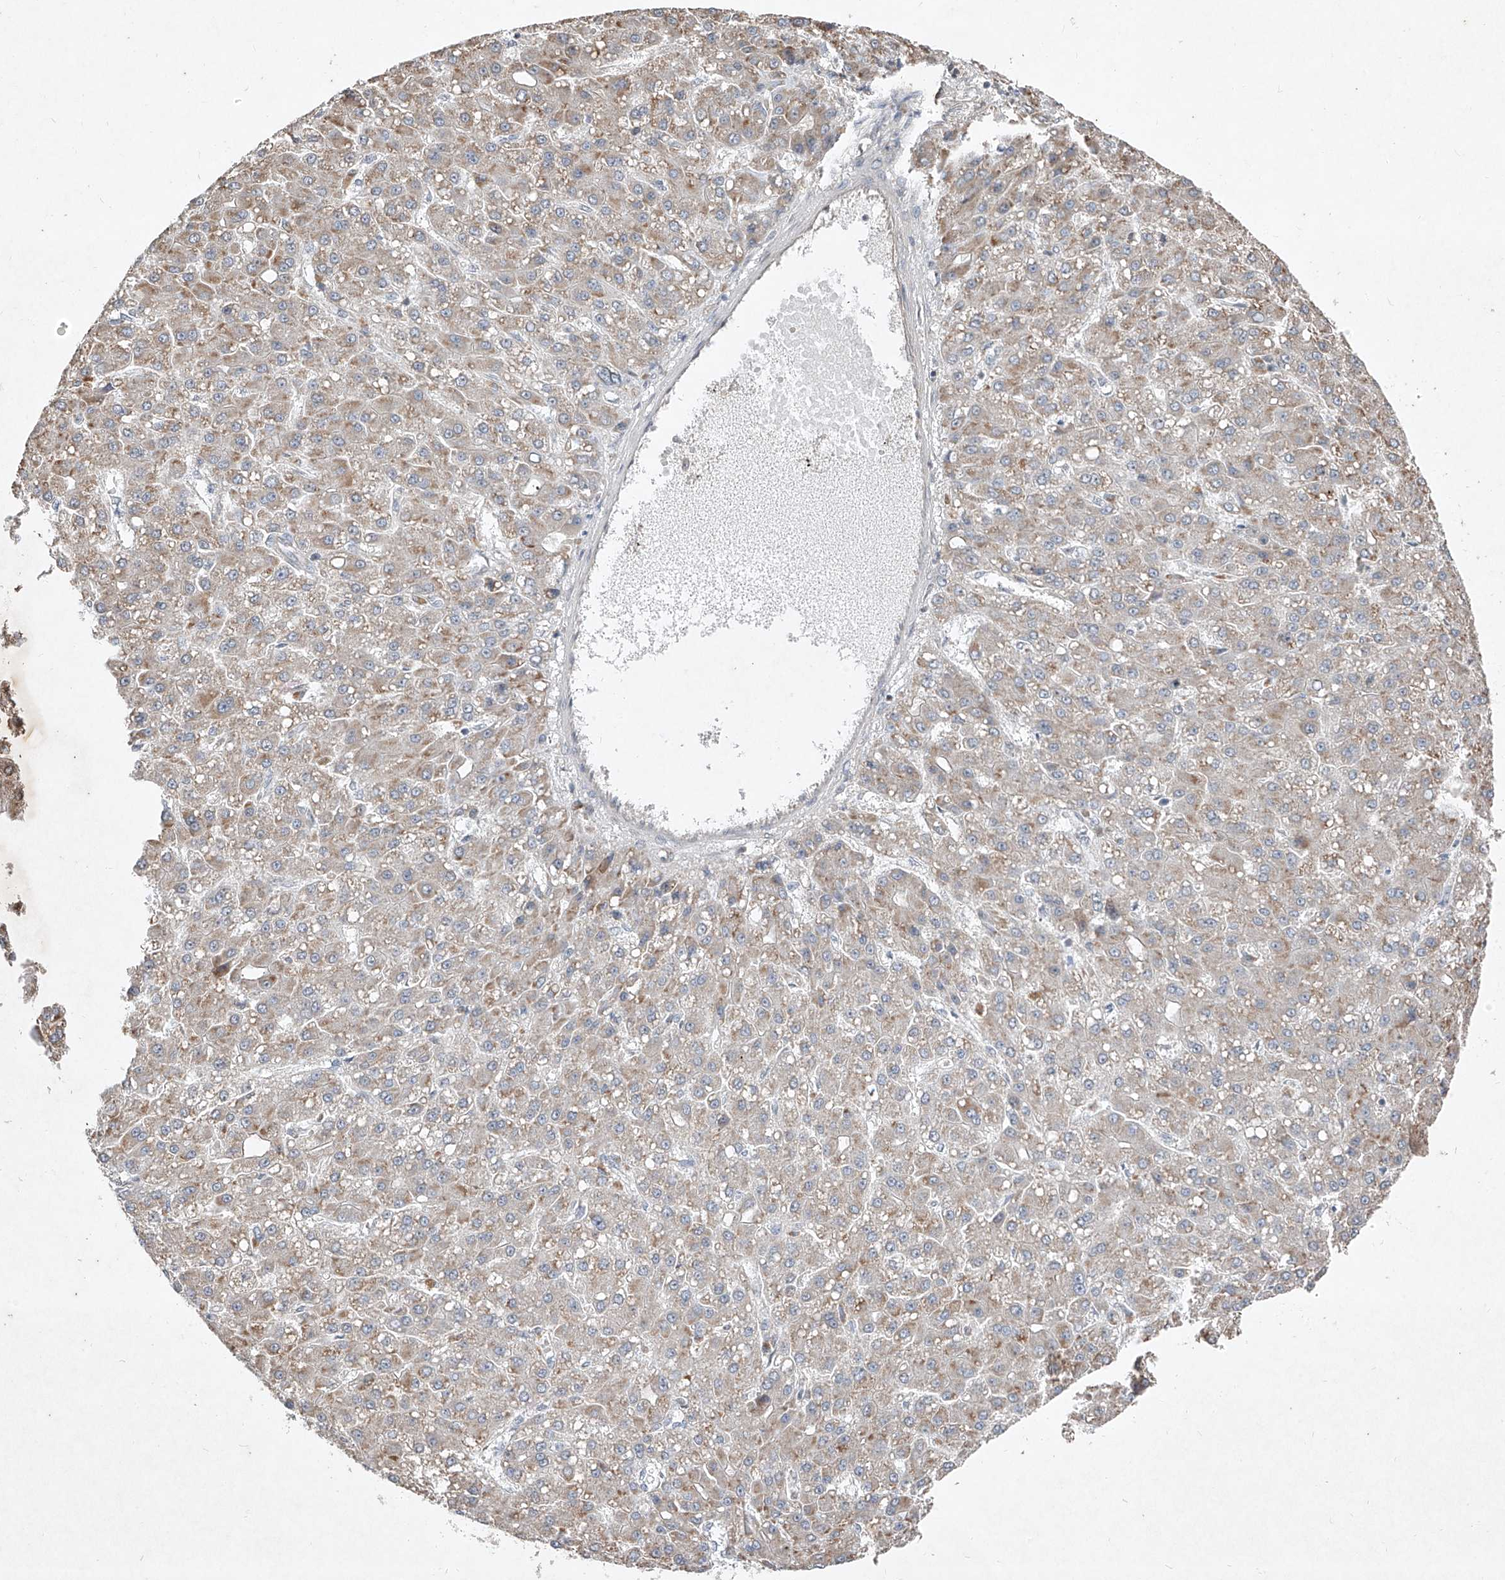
{"staining": {"intensity": "moderate", "quantity": "<25%", "location": "cytoplasmic/membranous"}, "tissue": "liver cancer", "cell_type": "Tumor cells", "image_type": "cancer", "snomed": [{"axis": "morphology", "description": "Carcinoma, Hepatocellular, NOS"}, {"axis": "topography", "description": "Liver"}], "caption": "An image of liver hepatocellular carcinoma stained for a protein shows moderate cytoplasmic/membranous brown staining in tumor cells.", "gene": "ABCD3", "patient": {"sex": "male", "age": 67}}